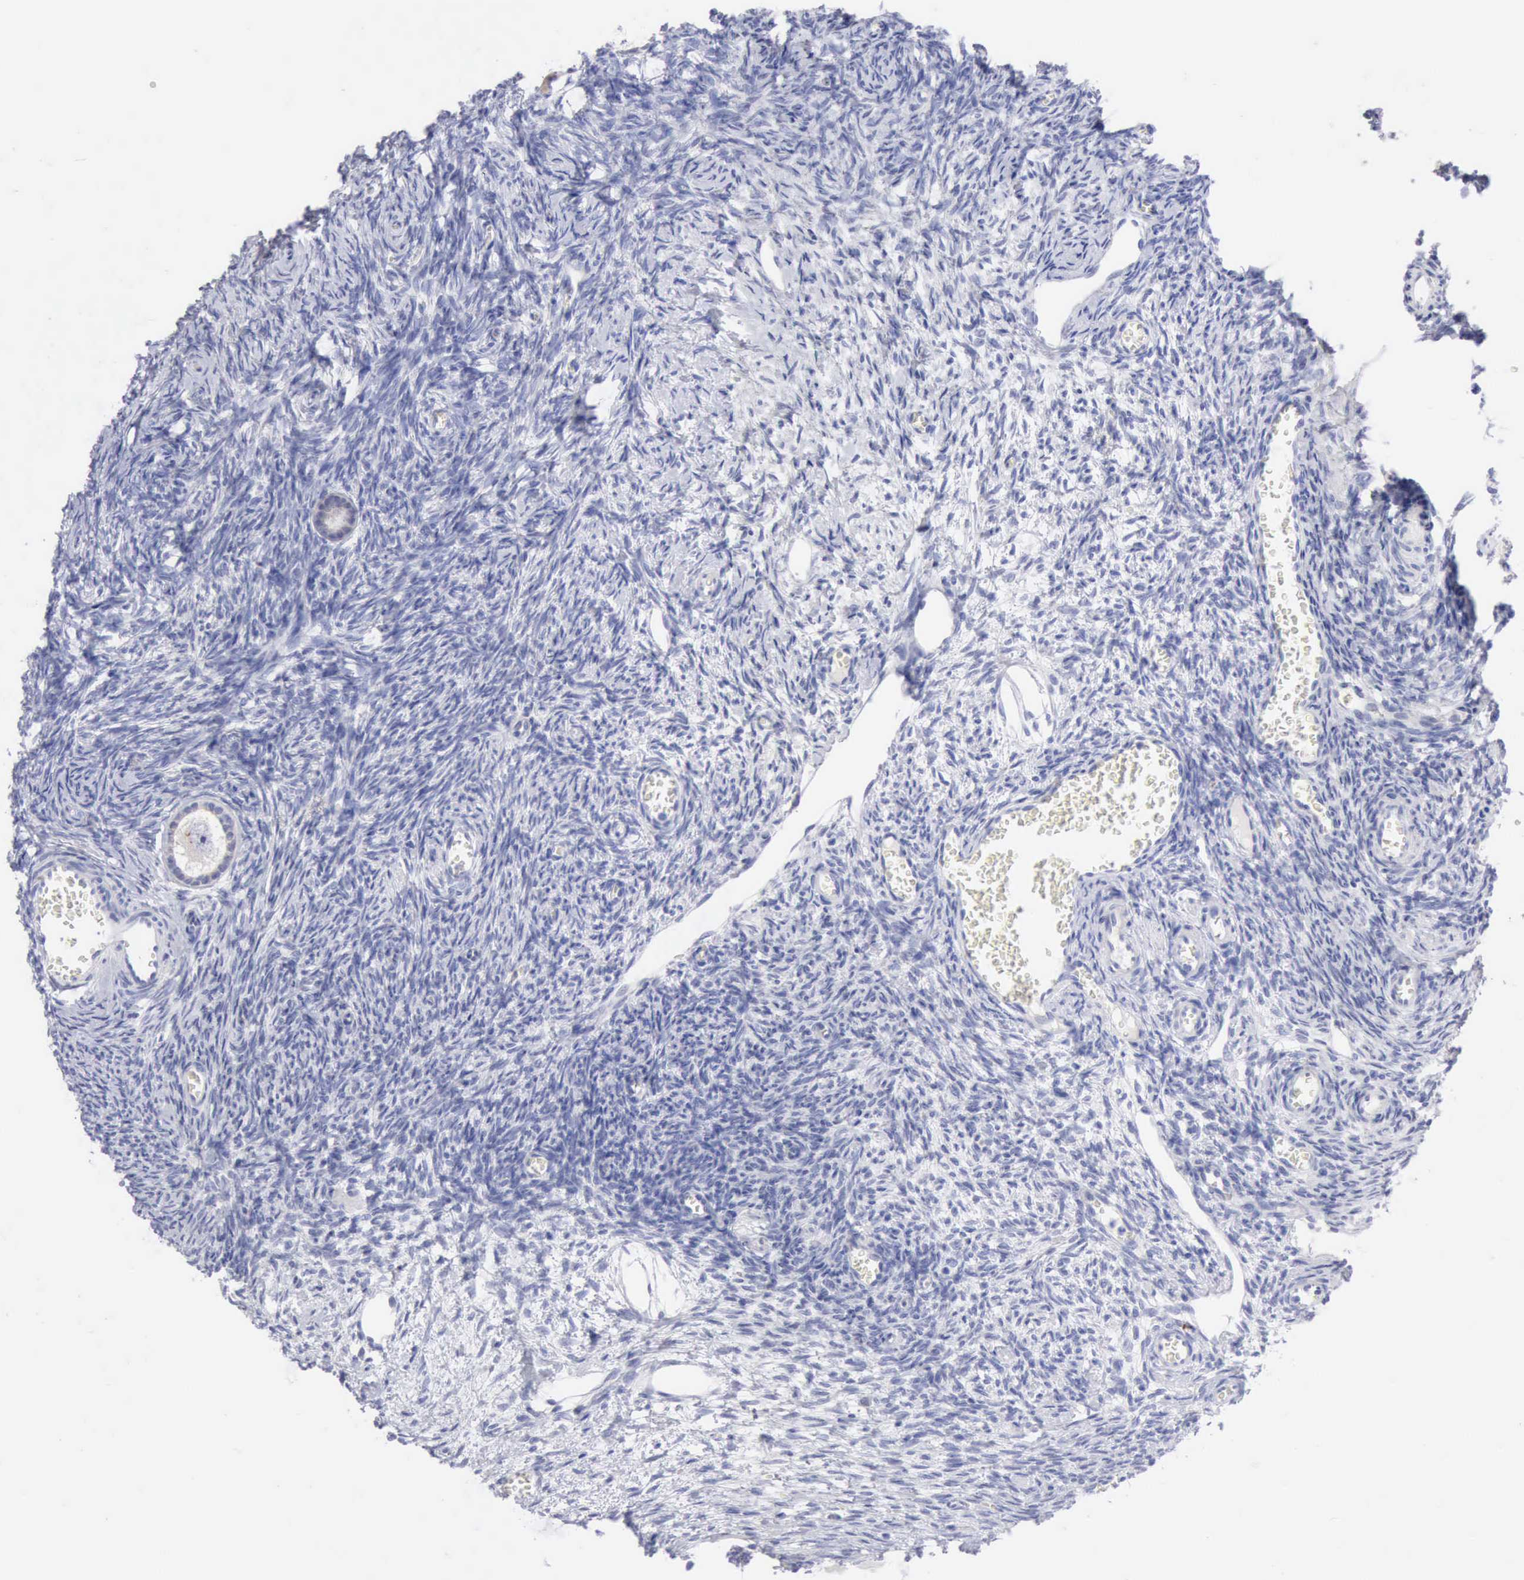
{"staining": {"intensity": "weak", "quantity": "25%-75%", "location": "cytoplasmic/membranous"}, "tissue": "ovary", "cell_type": "Follicle cells", "image_type": "normal", "snomed": [{"axis": "morphology", "description": "Normal tissue, NOS"}, {"axis": "topography", "description": "Ovary"}], "caption": "The immunohistochemical stain shows weak cytoplasmic/membranous positivity in follicle cells of unremarkable ovary.", "gene": "ANGEL1", "patient": {"sex": "female", "age": 27}}